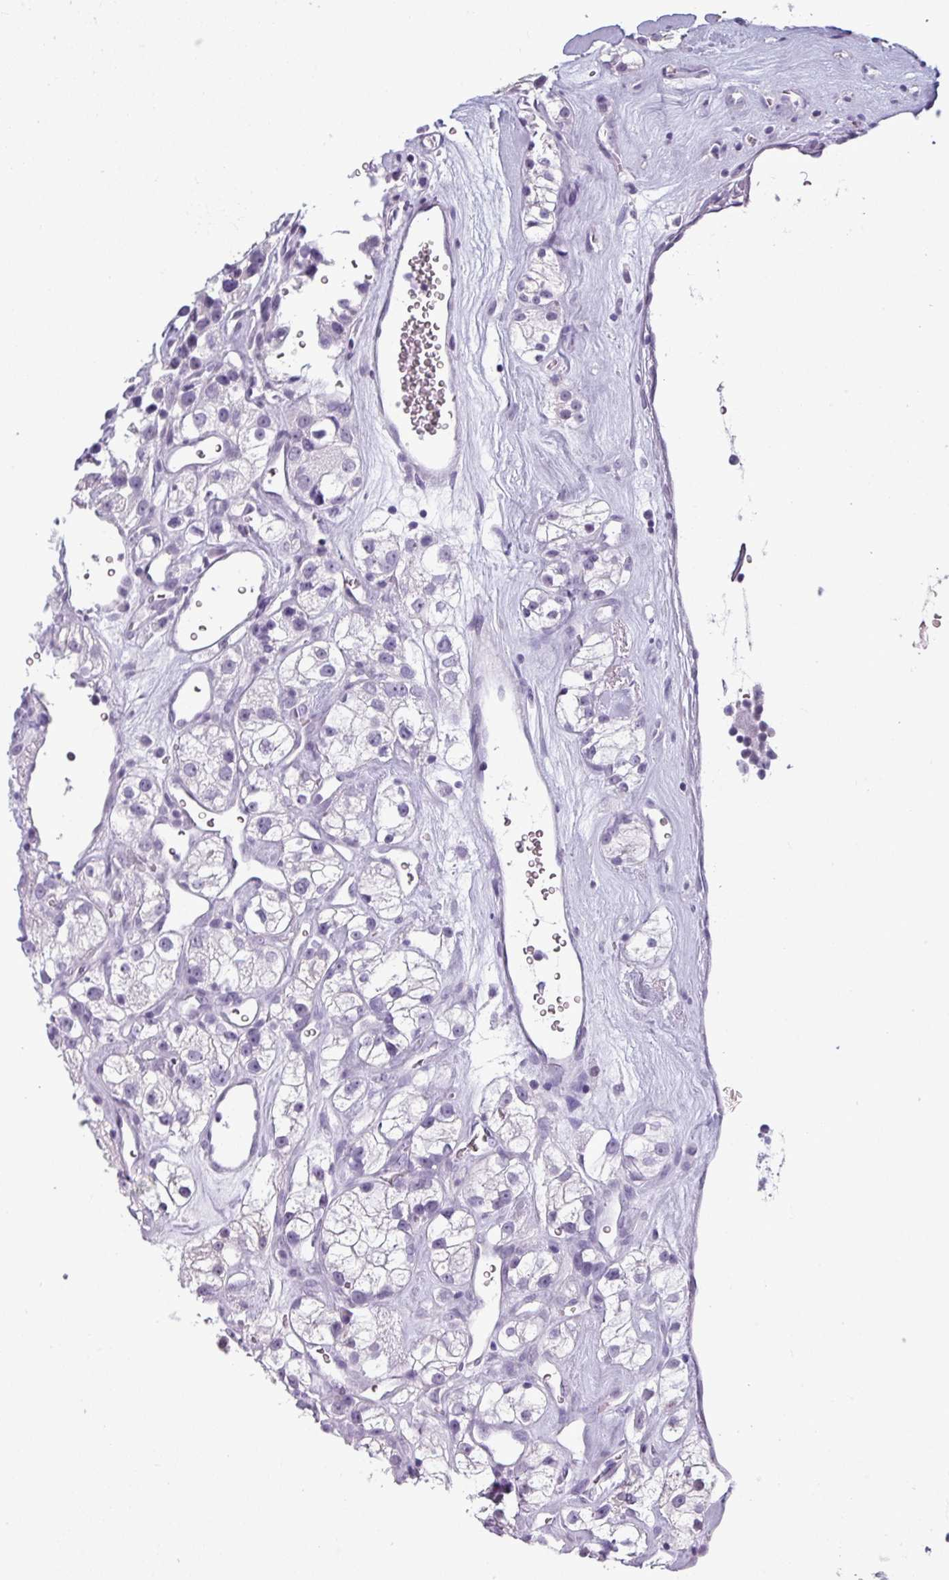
{"staining": {"intensity": "negative", "quantity": "none", "location": "none"}, "tissue": "renal cancer", "cell_type": "Tumor cells", "image_type": "cancer", "snomed": [{"axis": "morphology", "description": "Adenocarcinoma, NOS"}, {"axis": "topography", "description": "Kidney"}], "caption": "Renal cancer was stained to show a protein in brown. There is no significant expression in tumor cells. Nuclei are stained in blue.", "gene": "SRGAP1", "patient": {"sex": "male", "age": 77}}